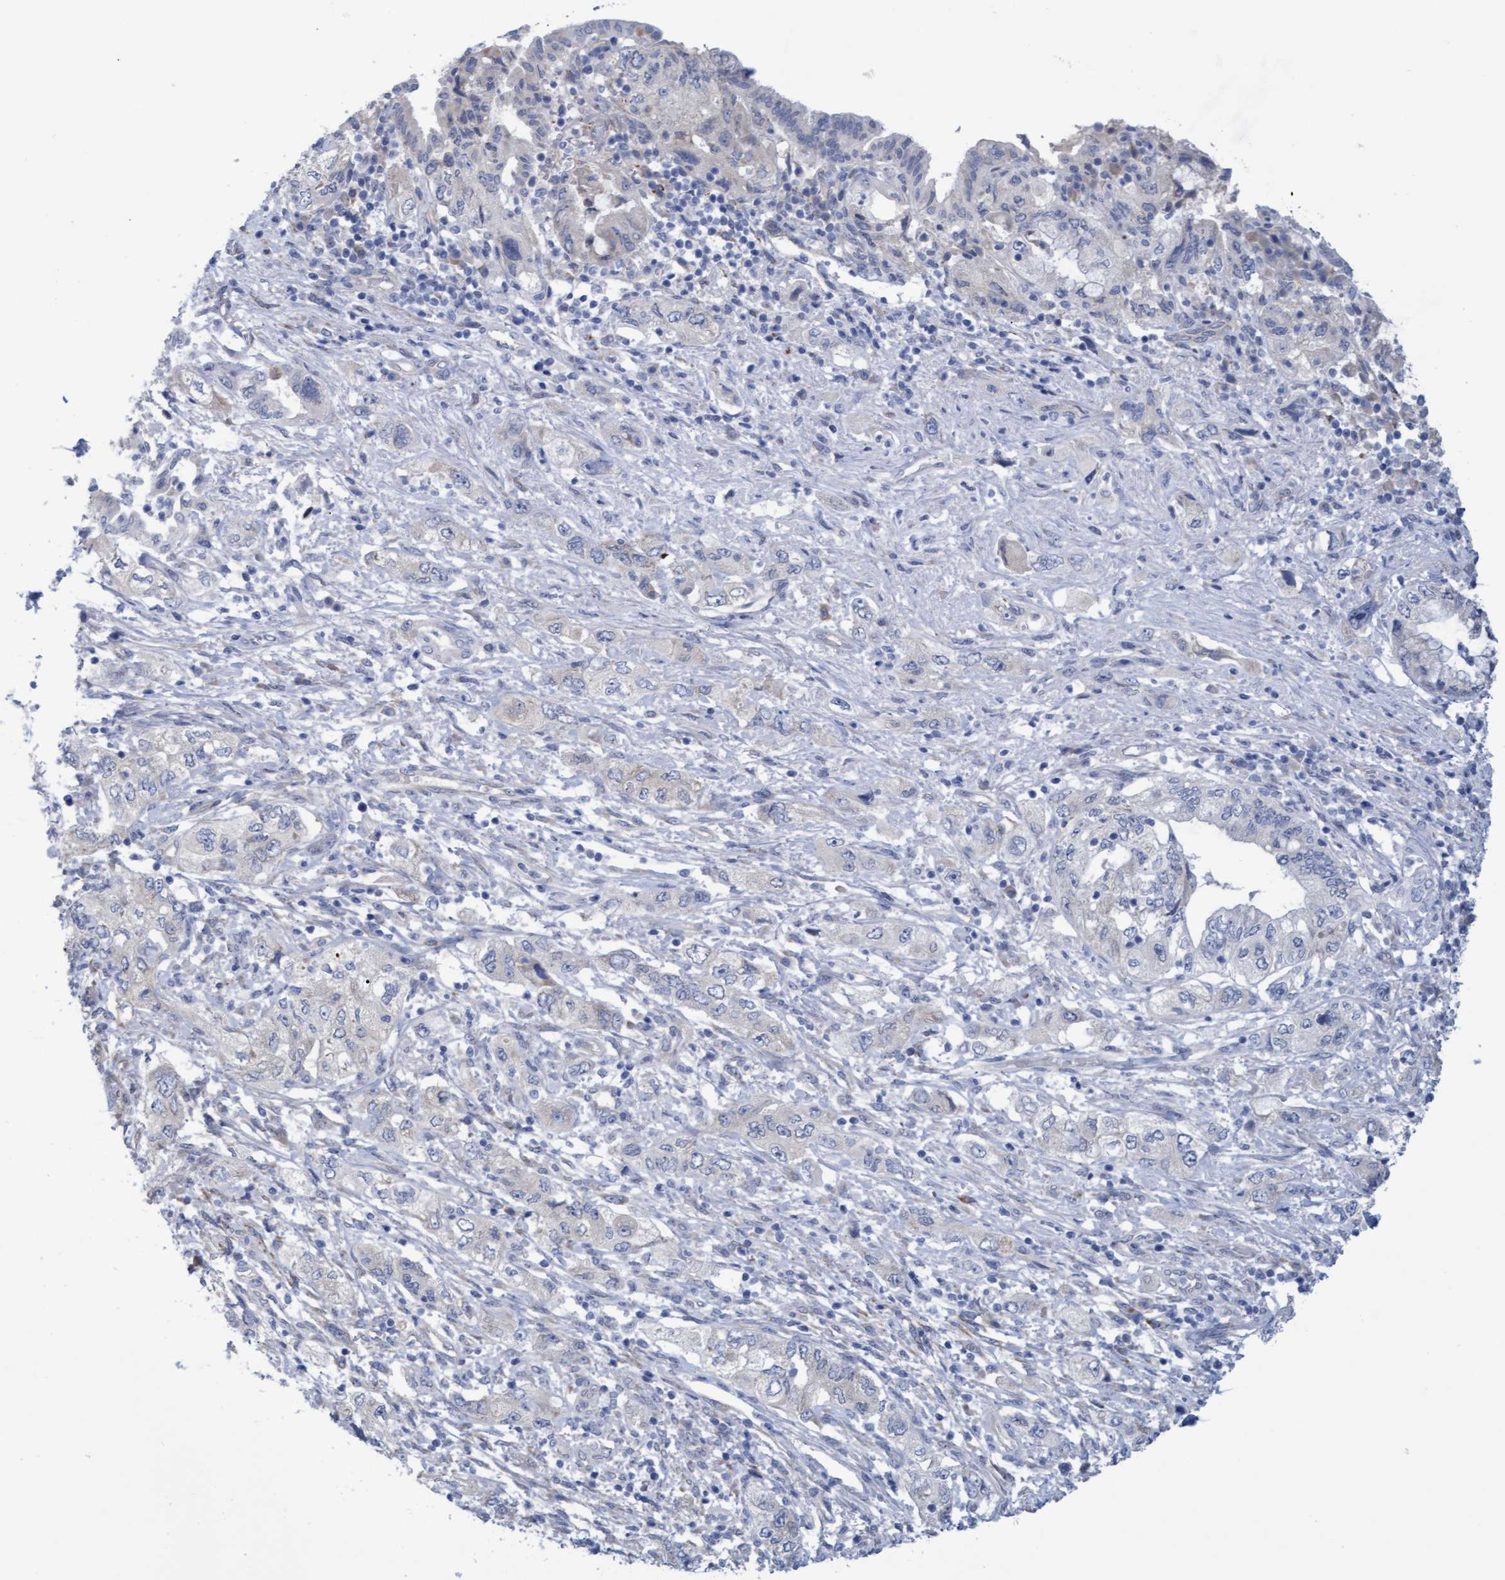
{"staining": {"intensity": "negative", "quantity": "none", "location": "none"}, "tissue": "pancreatic cancer", "cell_type": "Tumor cells", "image_type": "cancer", "snomed": [{"axis": "morphology", "description": "Adenocarcinoma, NOS"}, {"axis": "topography", "description": "Pancreas"}], "caption": "Histopathology image shows no protein expression in tumor cells of pancreatic cancer tissue.", "gene": "STXBP1", "patient": {"sex": "female", "age": 73}}